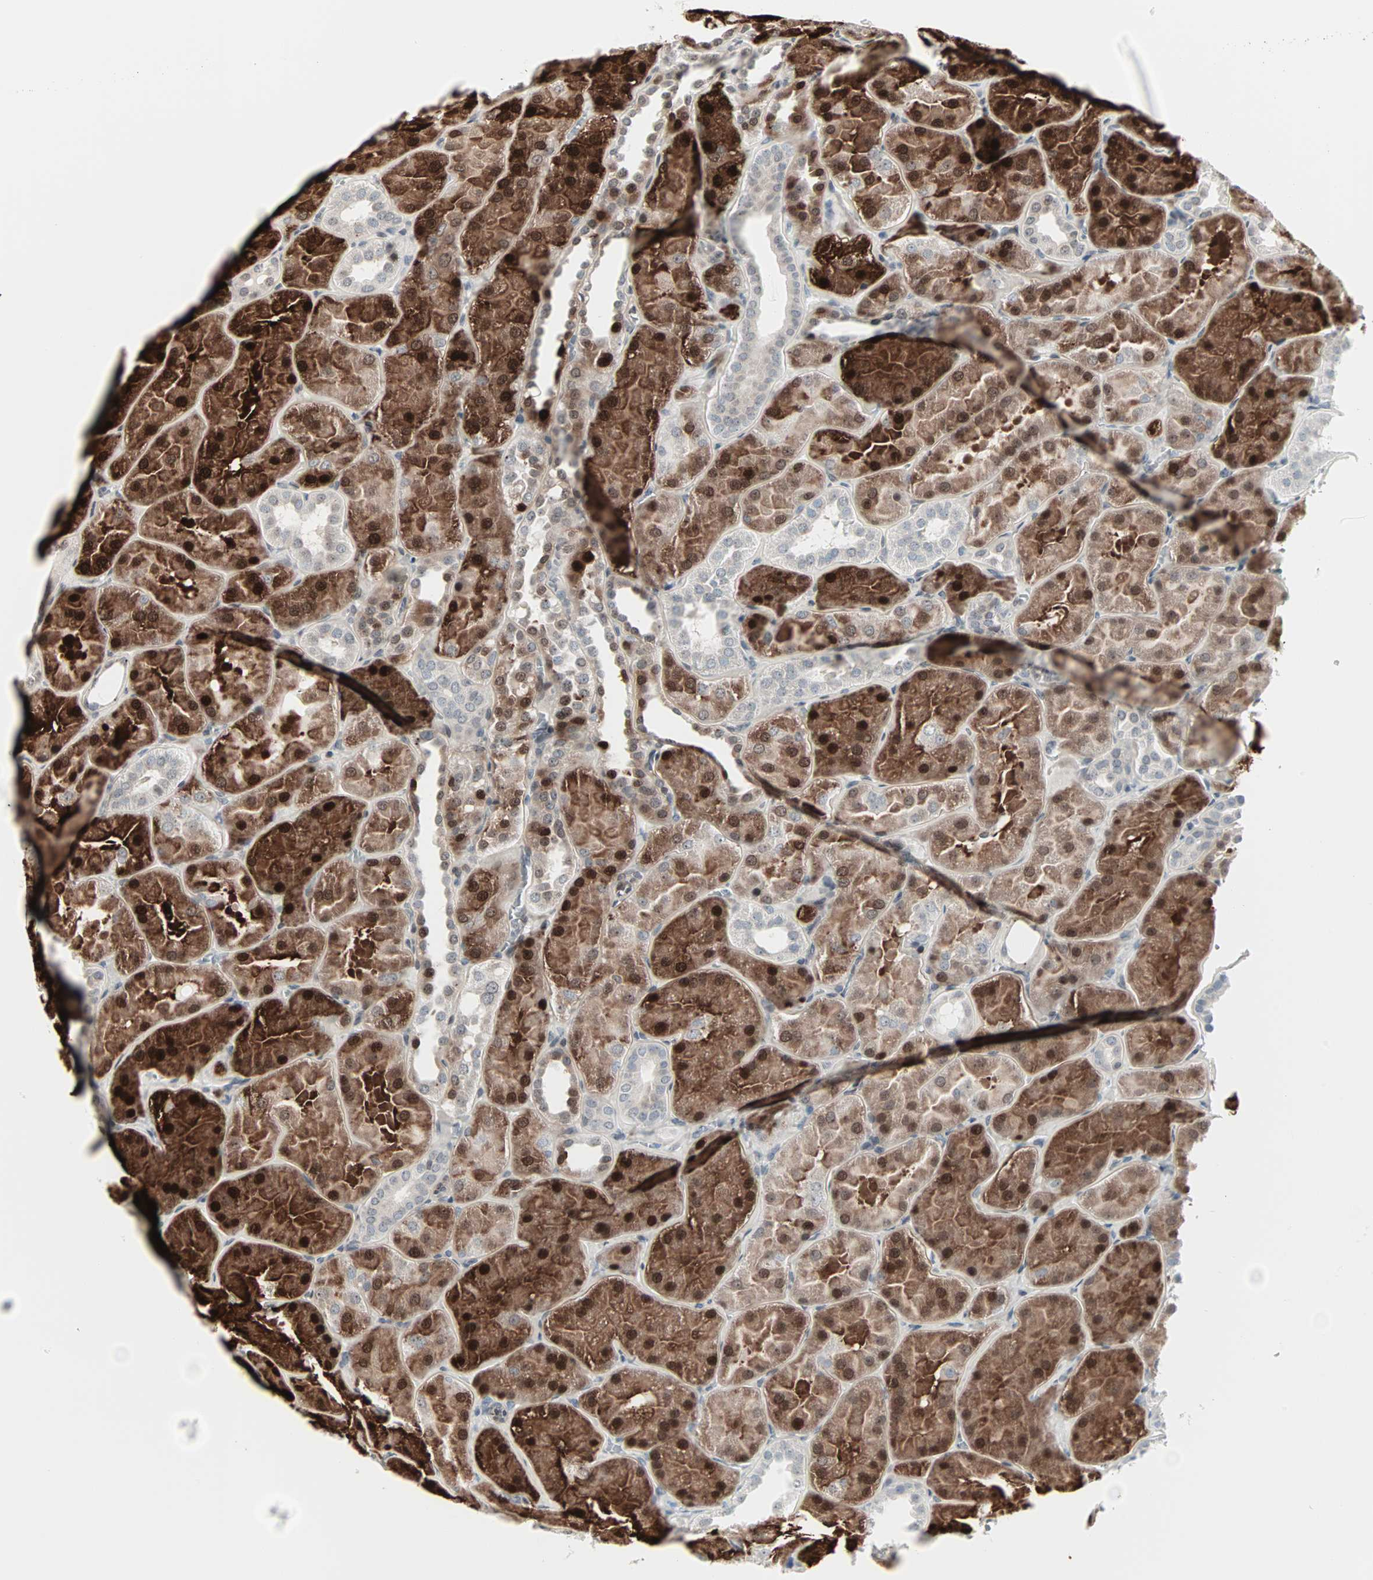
{"staining": {"intensity": "negative", "quantity": "none", "location": "none"}, "tissue": "kidney", "cell_type": "Cells in glomeruli", "image_type": "normal", "snomed": [{"axis": "morphology", "description": "Normal tissue, NOS"}, {"axis": "topography", "description": "Kidney"}], "caption": "DAB immunohistochemical staining of normal human kidney exhibits no significant staining in cells in glomeruli.", "gene": "CBLC", "patient": {"sex": "male", "age": 28}}